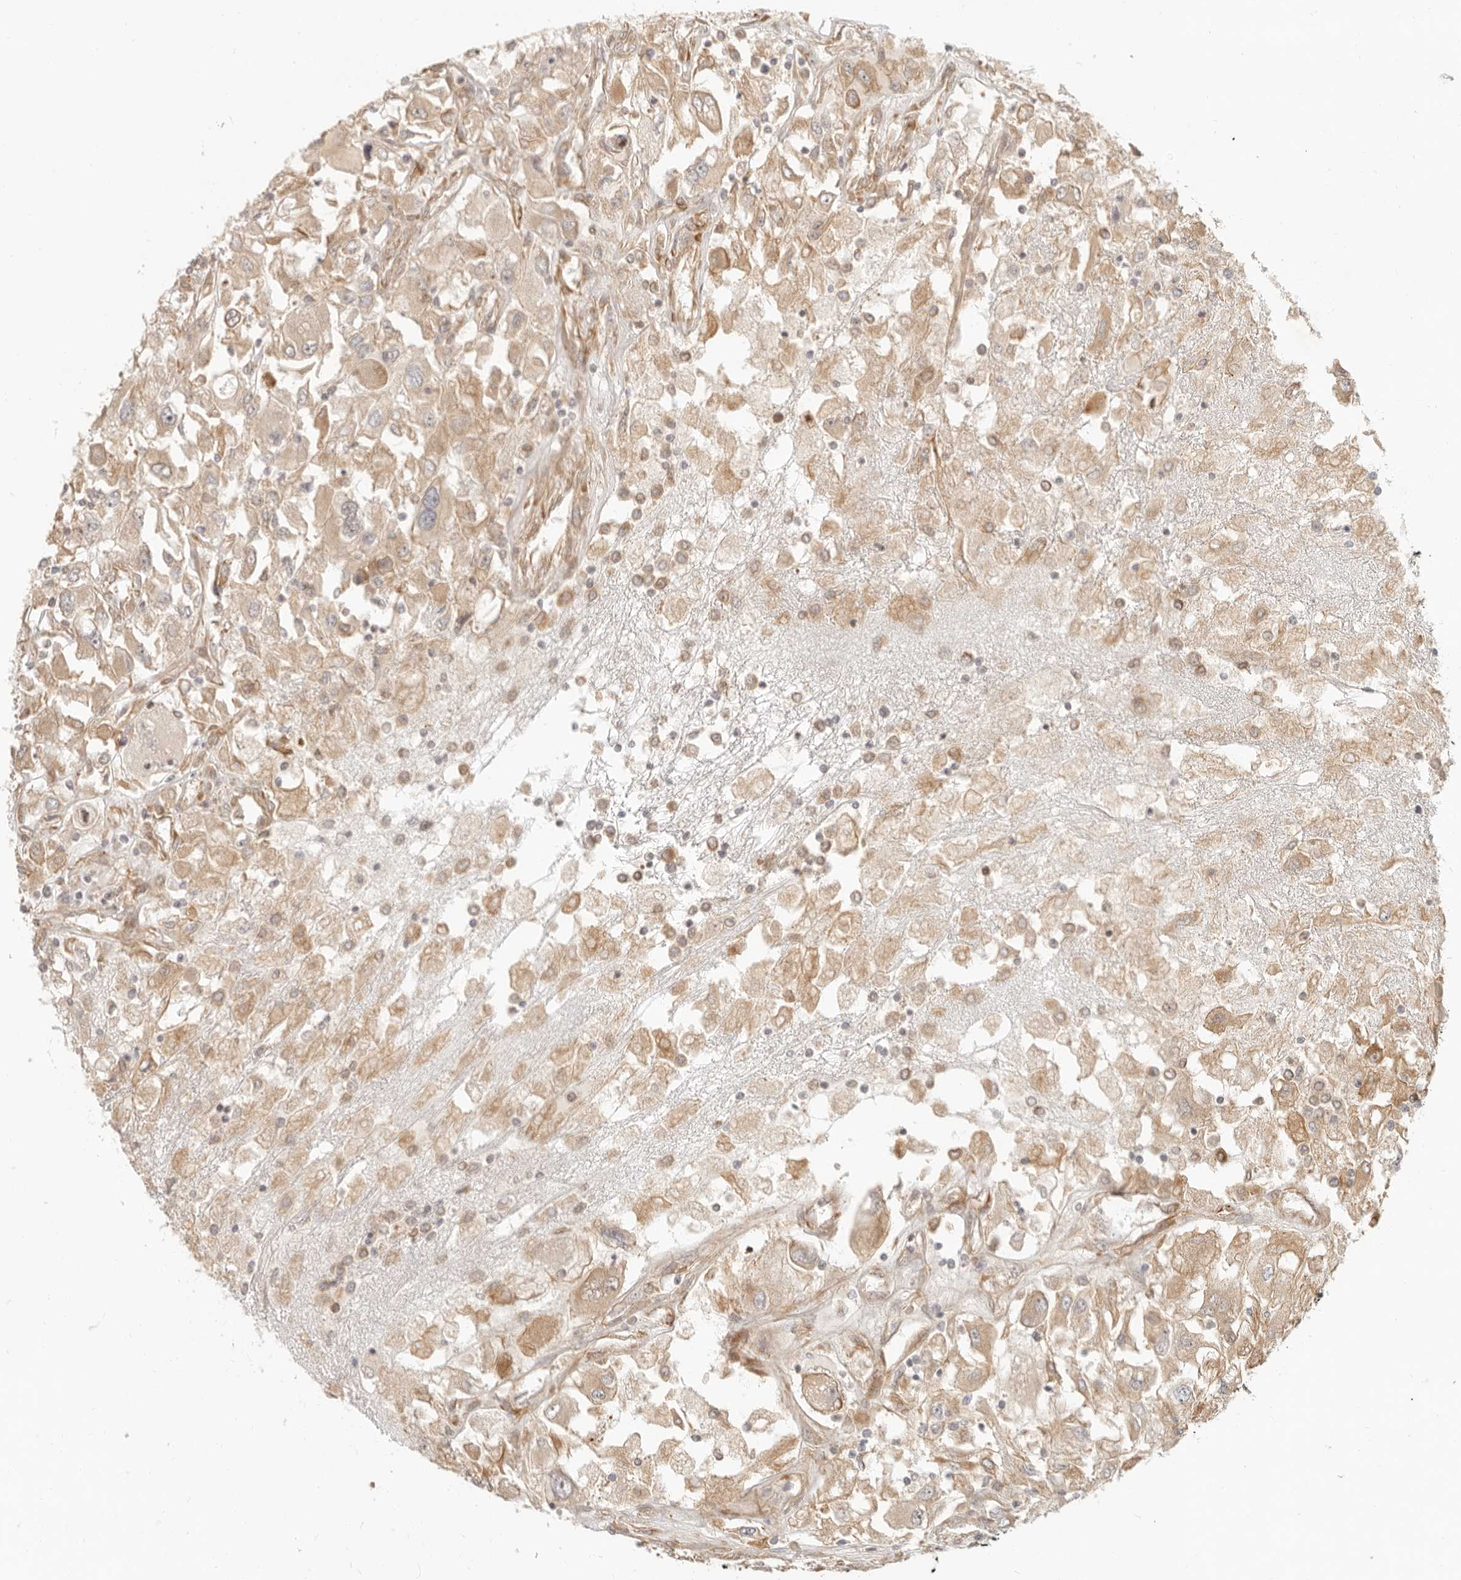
{"staining": {"intensity": "weak", "quantity": ">75%", "location": "cytoplasmic/membranous"}, "tissue": "renal cancer", "cell_type": "Tumor cells", "image_type": "cancer", "snomed": [{"axis": "morphology", "description": "Adenocarcinoma, NOS"}, {"axis": "topography", "description": "Kidney"}], "caption": "A brown stain shows weak cytoplasmic/membranous staining of a protein in human adenocarcinoma (renal) tumor cells.", "gene": "UFSP1", "patient": {"sex": "female", "age": 52}}